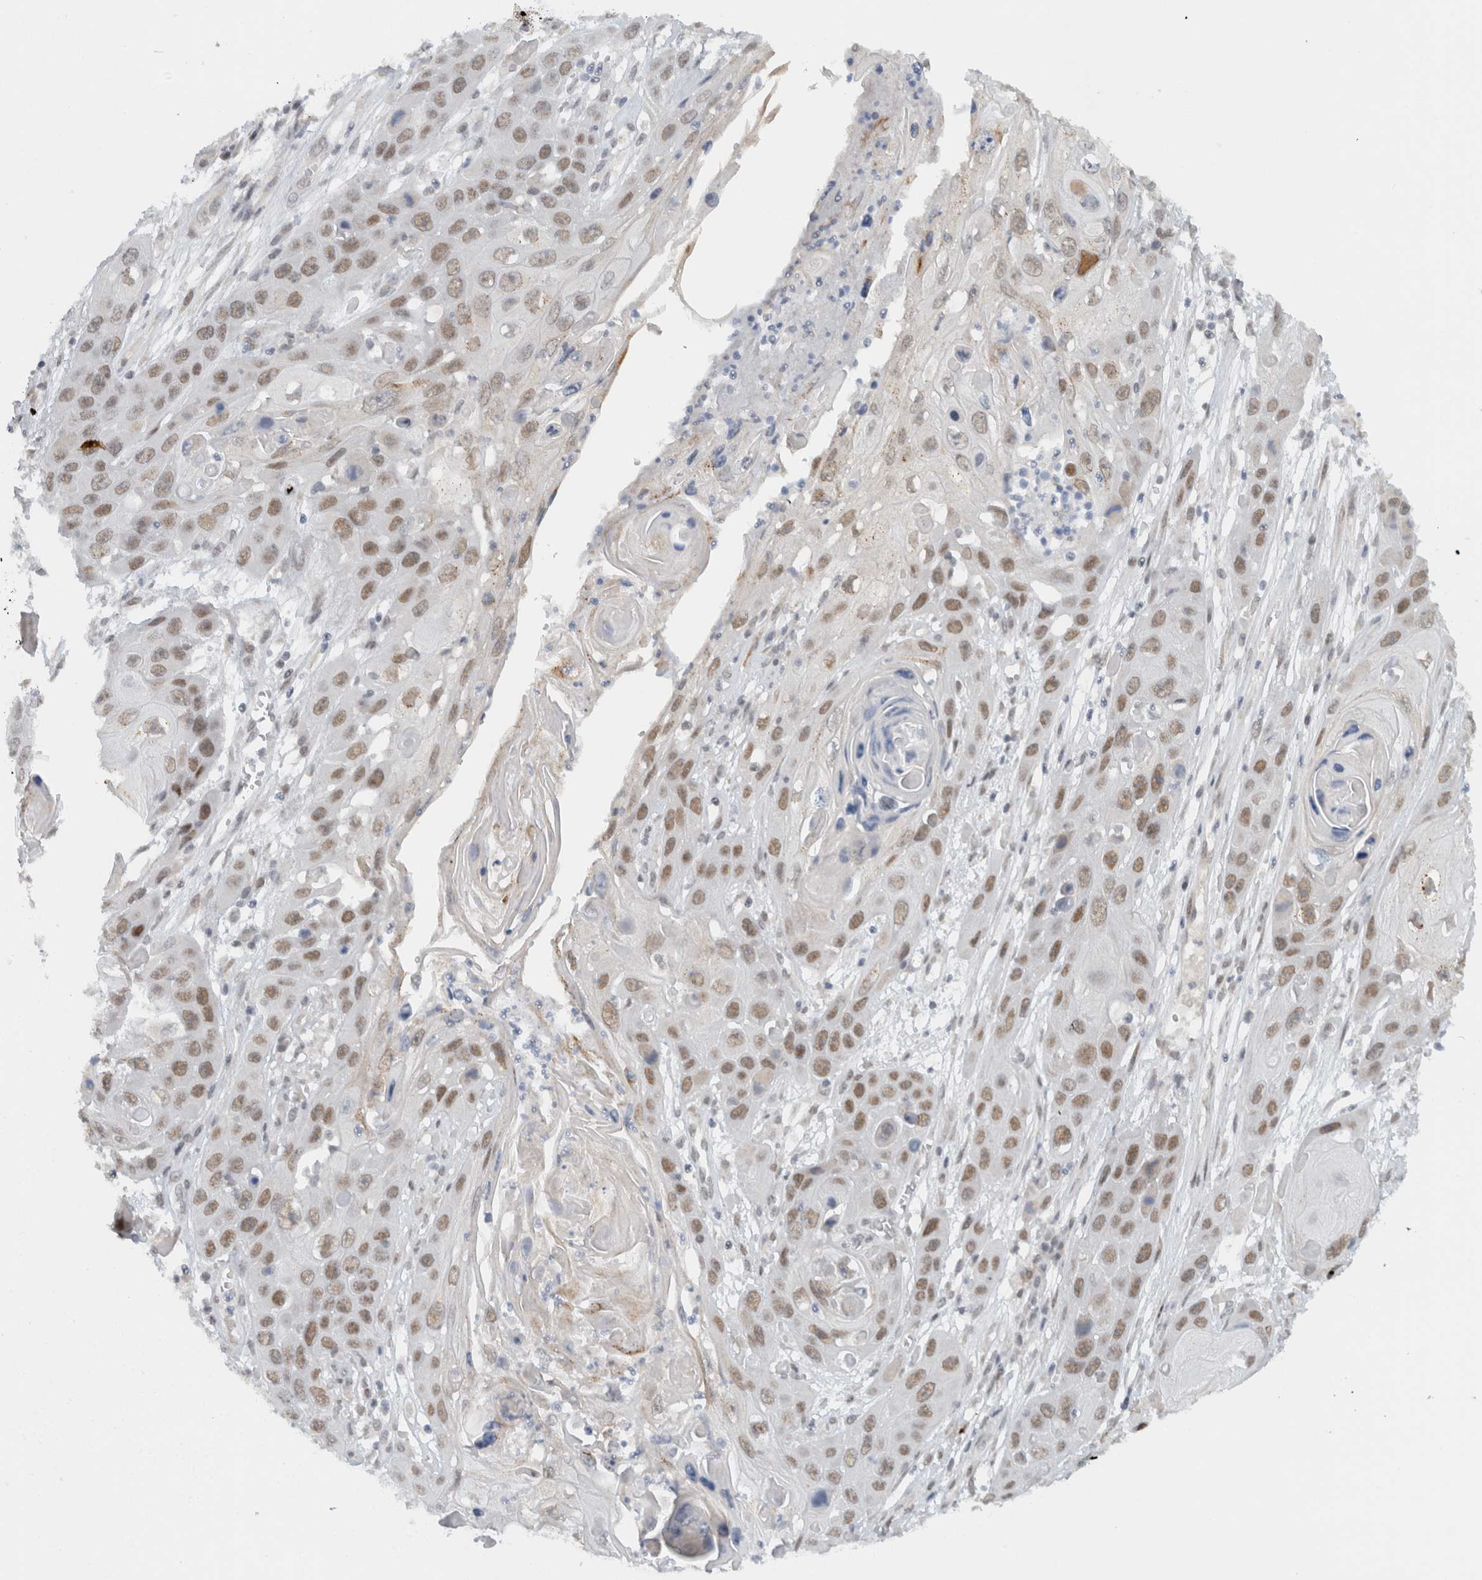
{"staining": {"intensity": "moderate", "quantity": ">75%", "location": "nuclear"}, "tissue": "skin cancer", "cell_type": "Tumor cells", "image_type": "cancer", "snomed": [{"axis": "morphology", "description": "Squamous cell carcinoma, NOS"}, {"axis": "topography", "description": "Skin"}], "caption": "The micrograph reveals immunohistochemical staining of skin squamous cell carcinoma. There is moderate nuclear expression is seen in about >75% of tumor cells. The staining was performed using DAB (3,3'-diaminobenzidine) to visualize the protein expression in brown, while the nuclei were stained in blue with hematoxylin (Magnification: 20x).", "gene": "HNRNPR", "patient": {"sex": "male", "age": 55}}